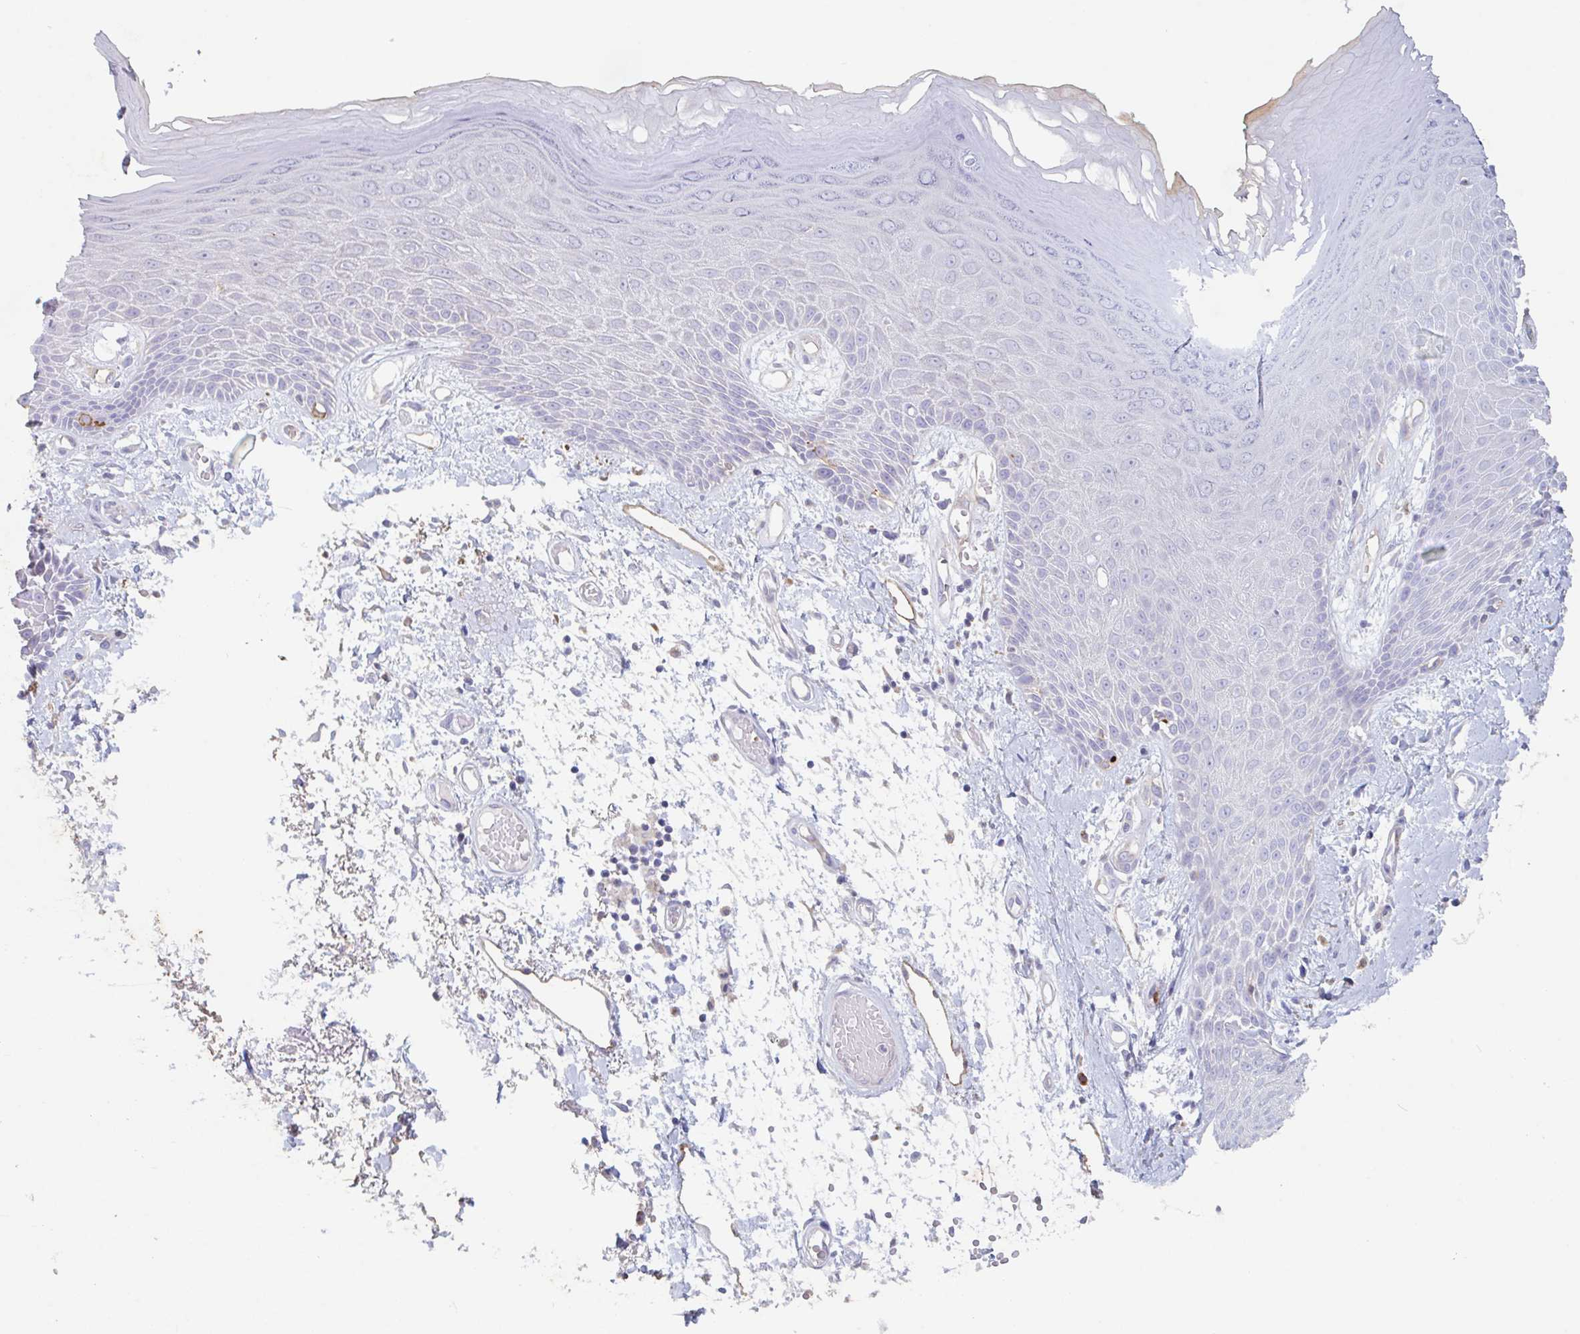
{"staining": {"intensity": "strong", "quantity": "<25%", "location": "cytoplasmic/membranous"}, "tissue": "skin", "cell_type": "Epidermal cells", "image_type": "normal", "snomed": [{"axis": "morphology", "description": "Normal tissue, NOS"}, {"axis": "topography", "description": "Anal"}, {"axis": "topography", "description": "Peripheral nerve tissue"}], "caption": "Immunohistochemistry (IHC) staining of unremarkable skin, which displays medium levels of strong cytoplasmic/membranous staining in approximately <25% of epidermal cells indicating strong cytoplasmic/membranous protein positivity. The staining was performed using DAB (3,3'-diaminobenzidine) (brown) for protein detection and nuclei were counterstained in hematoxylin (blue).", "gene": "MANBA", "patient": {"sex": "male", "age": 78}}